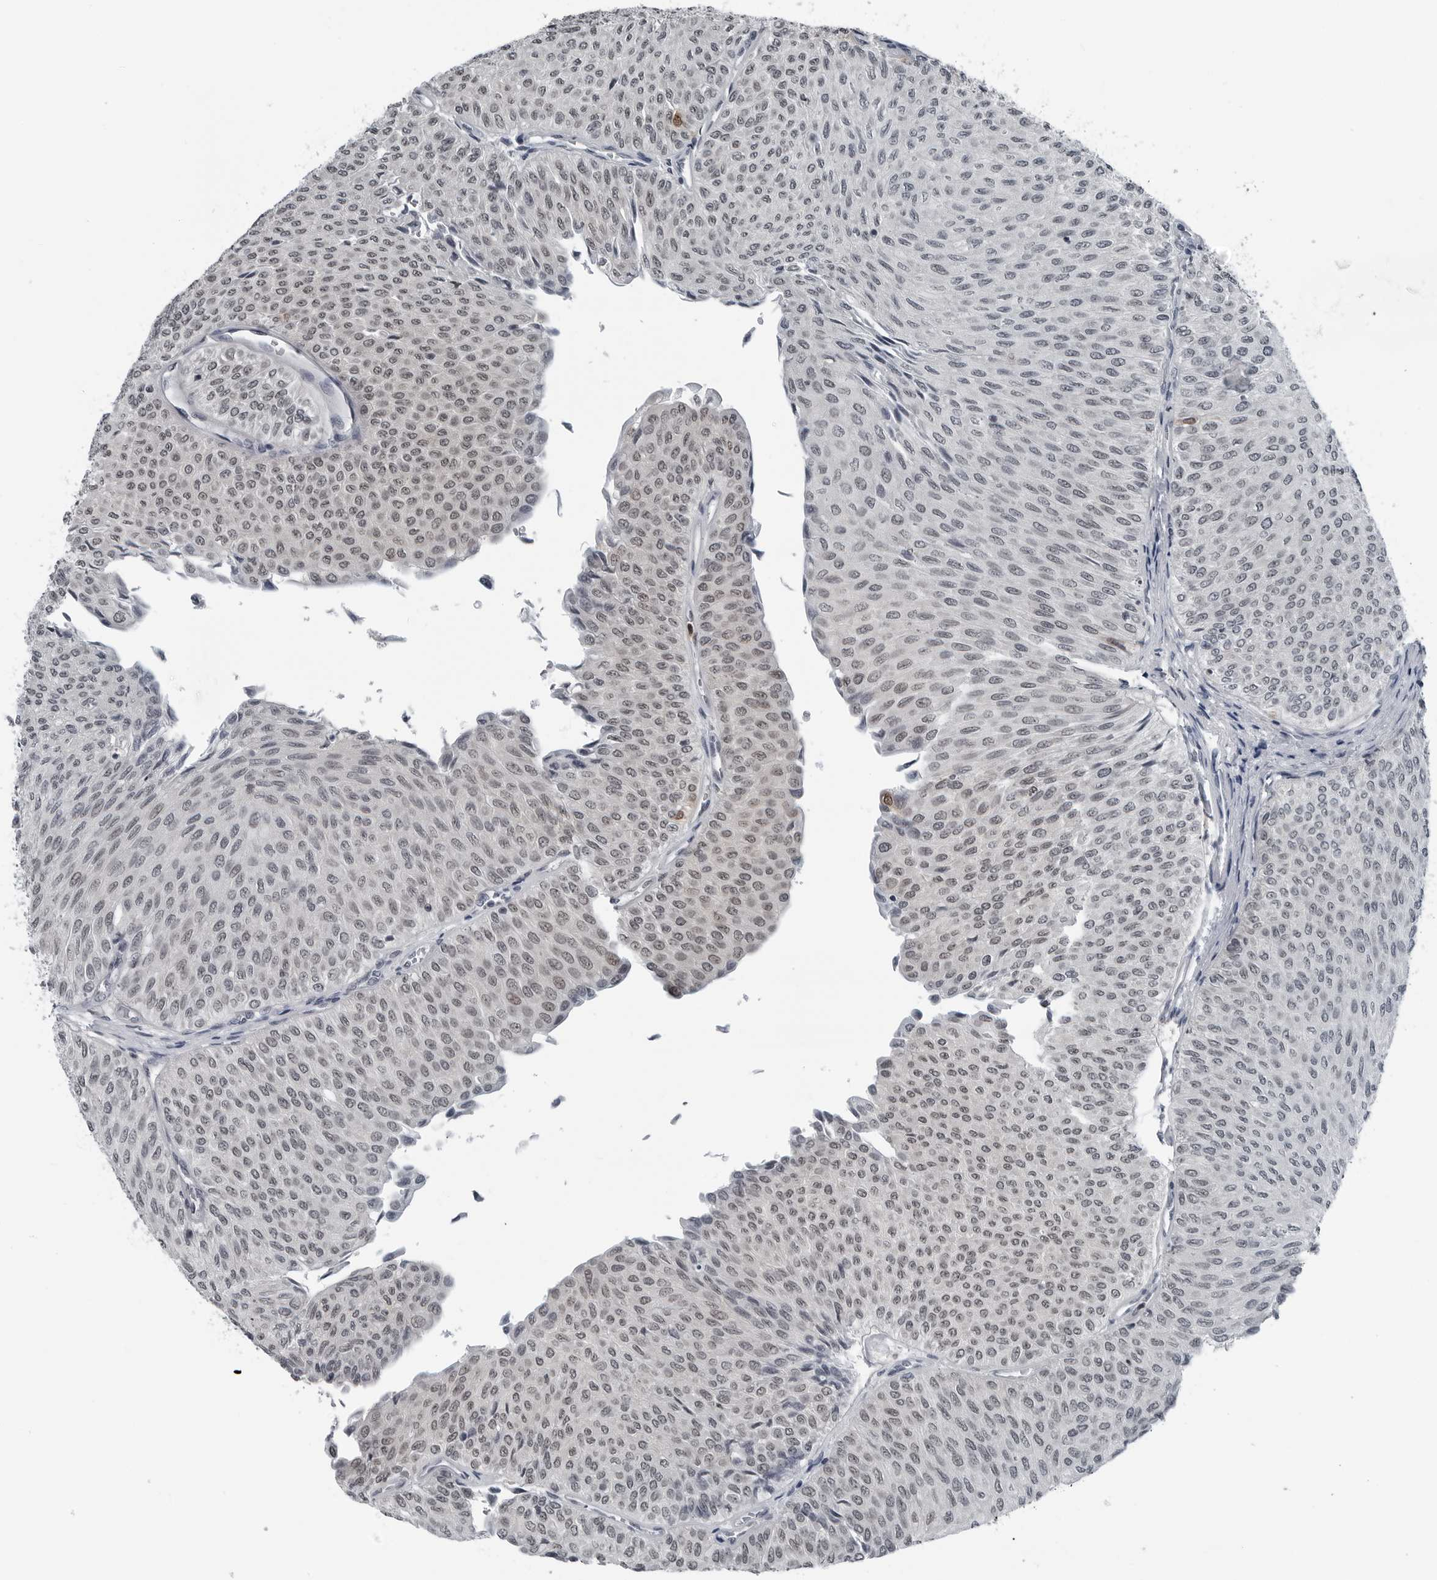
{"staining": {"intensity": "moderate", "quantity": "25%-75%", "location": "nuclear"}, "tissue": "urothelial cancer", "cell_type": "Tumor cells", "image_type": "cancer", "snomed": [{"axis": "morphology", "description": "Urothelial carcinoma, Low grade"}, {"axis": "topography", "description": "Urinary bladder"}], "caption": "DAB immunohistochemical staining of human low-grade urothelial carcinoma shows moderate nuclear protein staining in about 25%-75% of tumor cells.", "gene": "AKR1A1", "patient": {"sex": "male", "age": 78}}